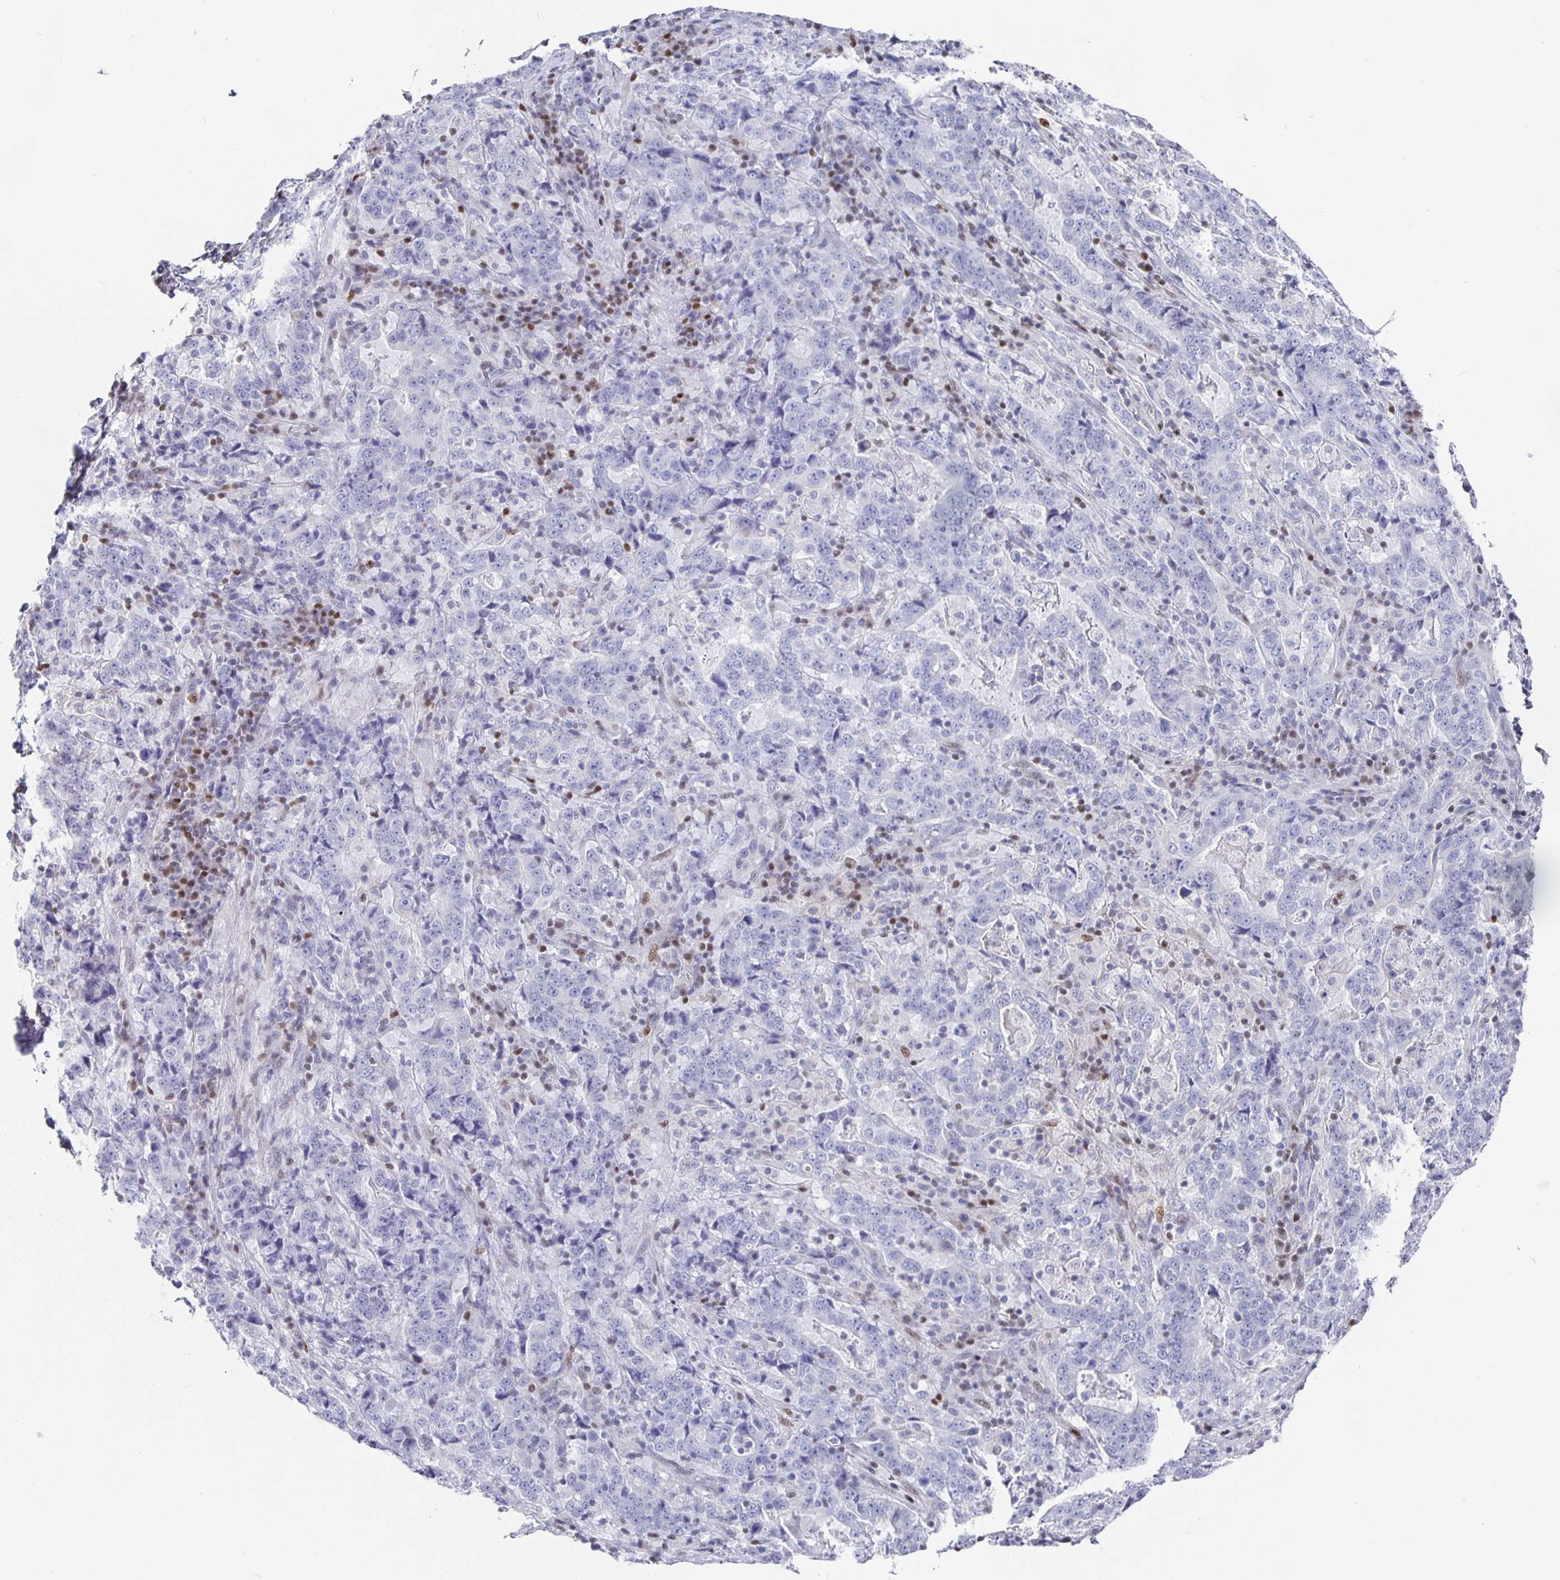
{"staining": {"intensity": "negative", "quantity": "none", "location": "none"}, "tissue": "stomach cancer", "cell_type": "Tumor cells", "image_type": "cancer", "snomed": [{"axis": "morphology", "description": "Normal tissue, NOS"}, {"axis": "morphology", "description": "Adenocarcinoma, NOS"}, {"axis": "topography", "description": "Stomach, upper"}, {"axis": "topography", "description": "Stomach"}], "caption": "Immunohistochemistry image of human adenocarcinoma (stomach) stained for a protein (brown), which demonstrates no expression in tumor cells.", "gene": "RUNX2", "patient": {"sex": "male", "age": 59}}